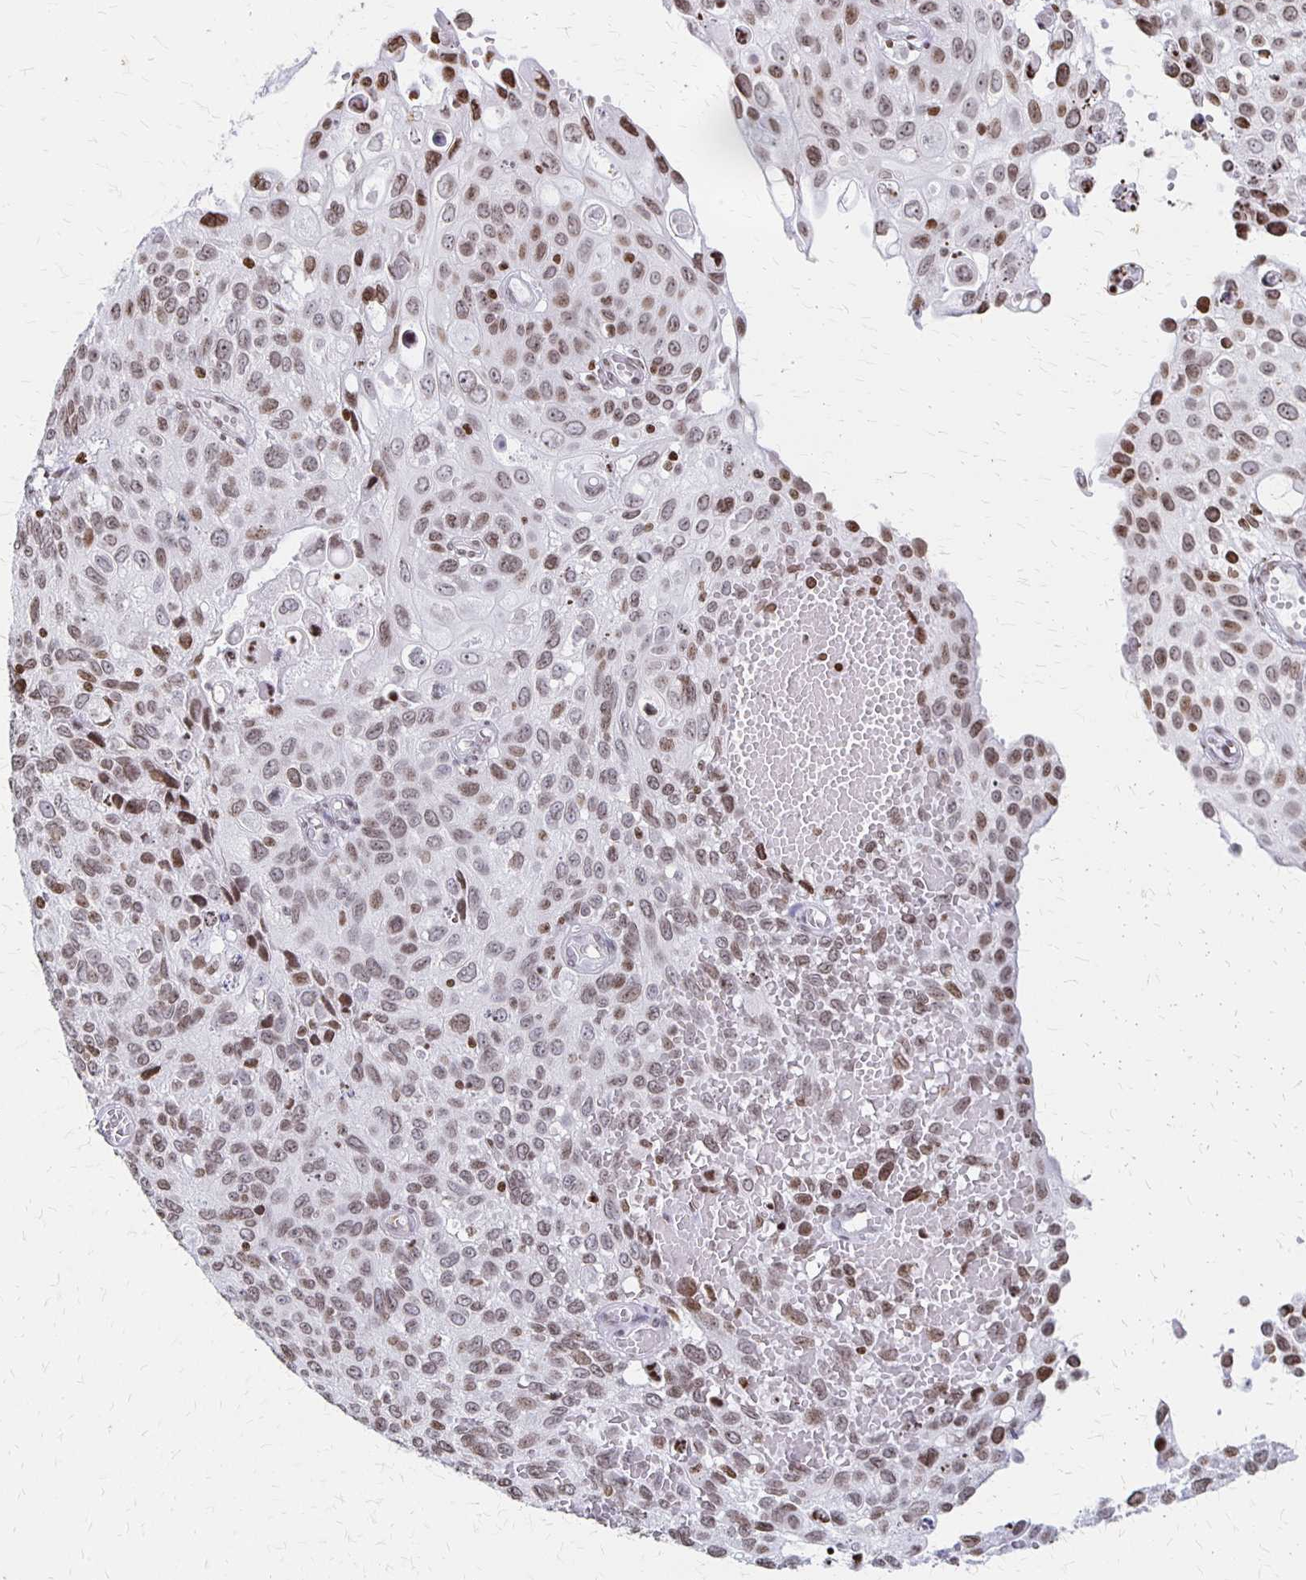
{"staining": {"intensity": "moderate", "quantity": "25%-75%", "location": "nuclear"}, "tissue": "cervical cancer", "cell_type": "Tumor cells", "image_type": "cancer", "snomed": [{"axis": "morphology", "description": "Squamous cell carcinoma, NOS"}, {"axis": "topography", "description": "Cervix"}], "caption": "Tumor cells exhibit medium levels of moderate nuclear staining in approximately 25%-75% of cells in human squamous cell carcinoma (cervical). (DAB (3,3'-diaminobenzidine) IHC with brightfield microscopy, high magnification).", "gene": "ZNF280C", "patient": {"sex": "female", "age": 70}}